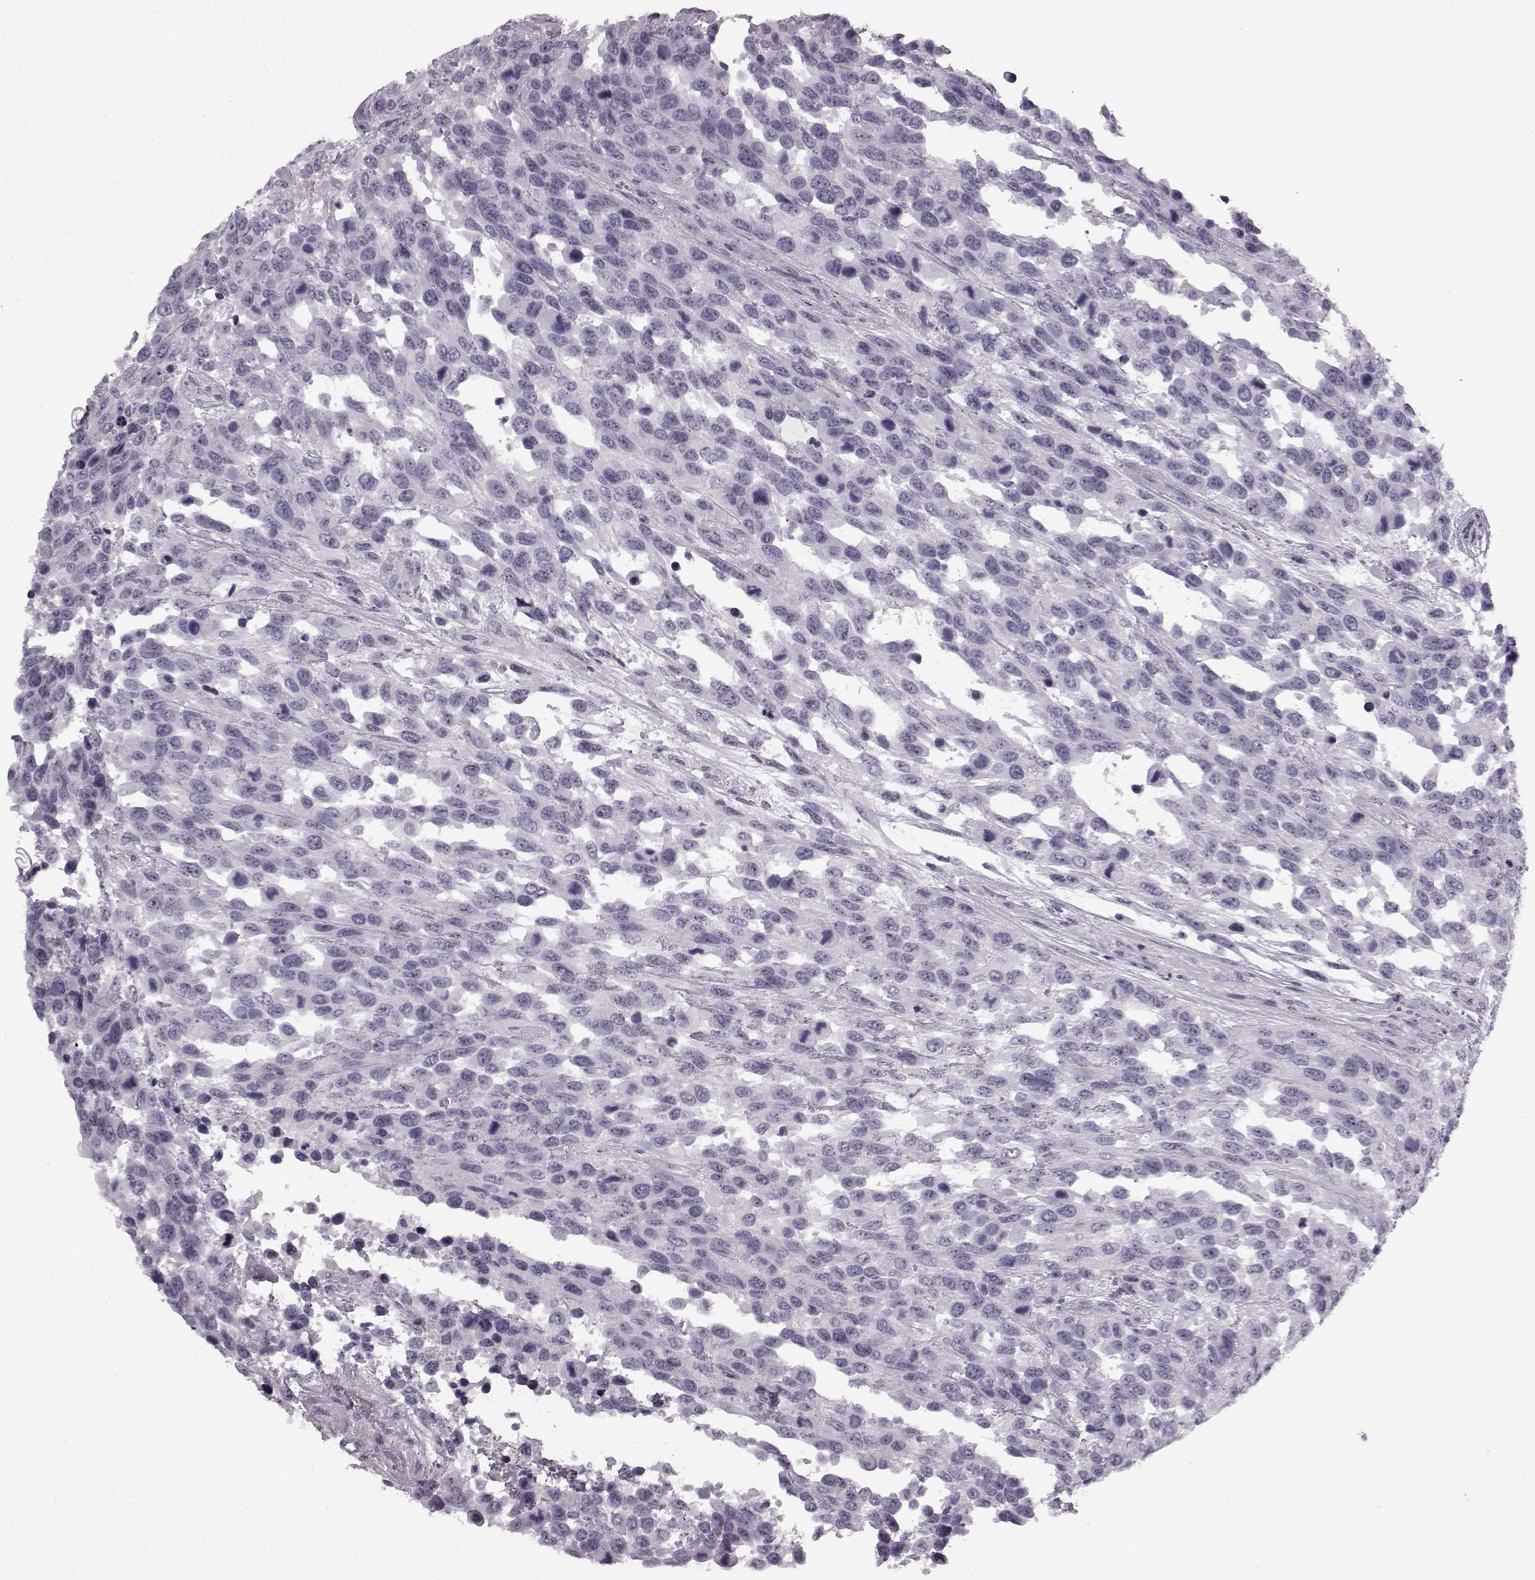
{"staining": {"intensity": "negative", "quantity": "none", "location": "none"}, "tissue": "urothelial cancer", "cell_type": "Tumor cells", "image_type": "cancer", "snomed": [{"axis": "morphology", "description": "Urothelial carcinoma, High grade"}, {"axis": "topography", "description": "Urinary bladder"}], "caption": "A micrograph of urothelial cancer stained for a protein demonstrates no brown staining in tumor cells.", "gene": "PRPH2", "patient": {"sex": "female", "age": 70}}